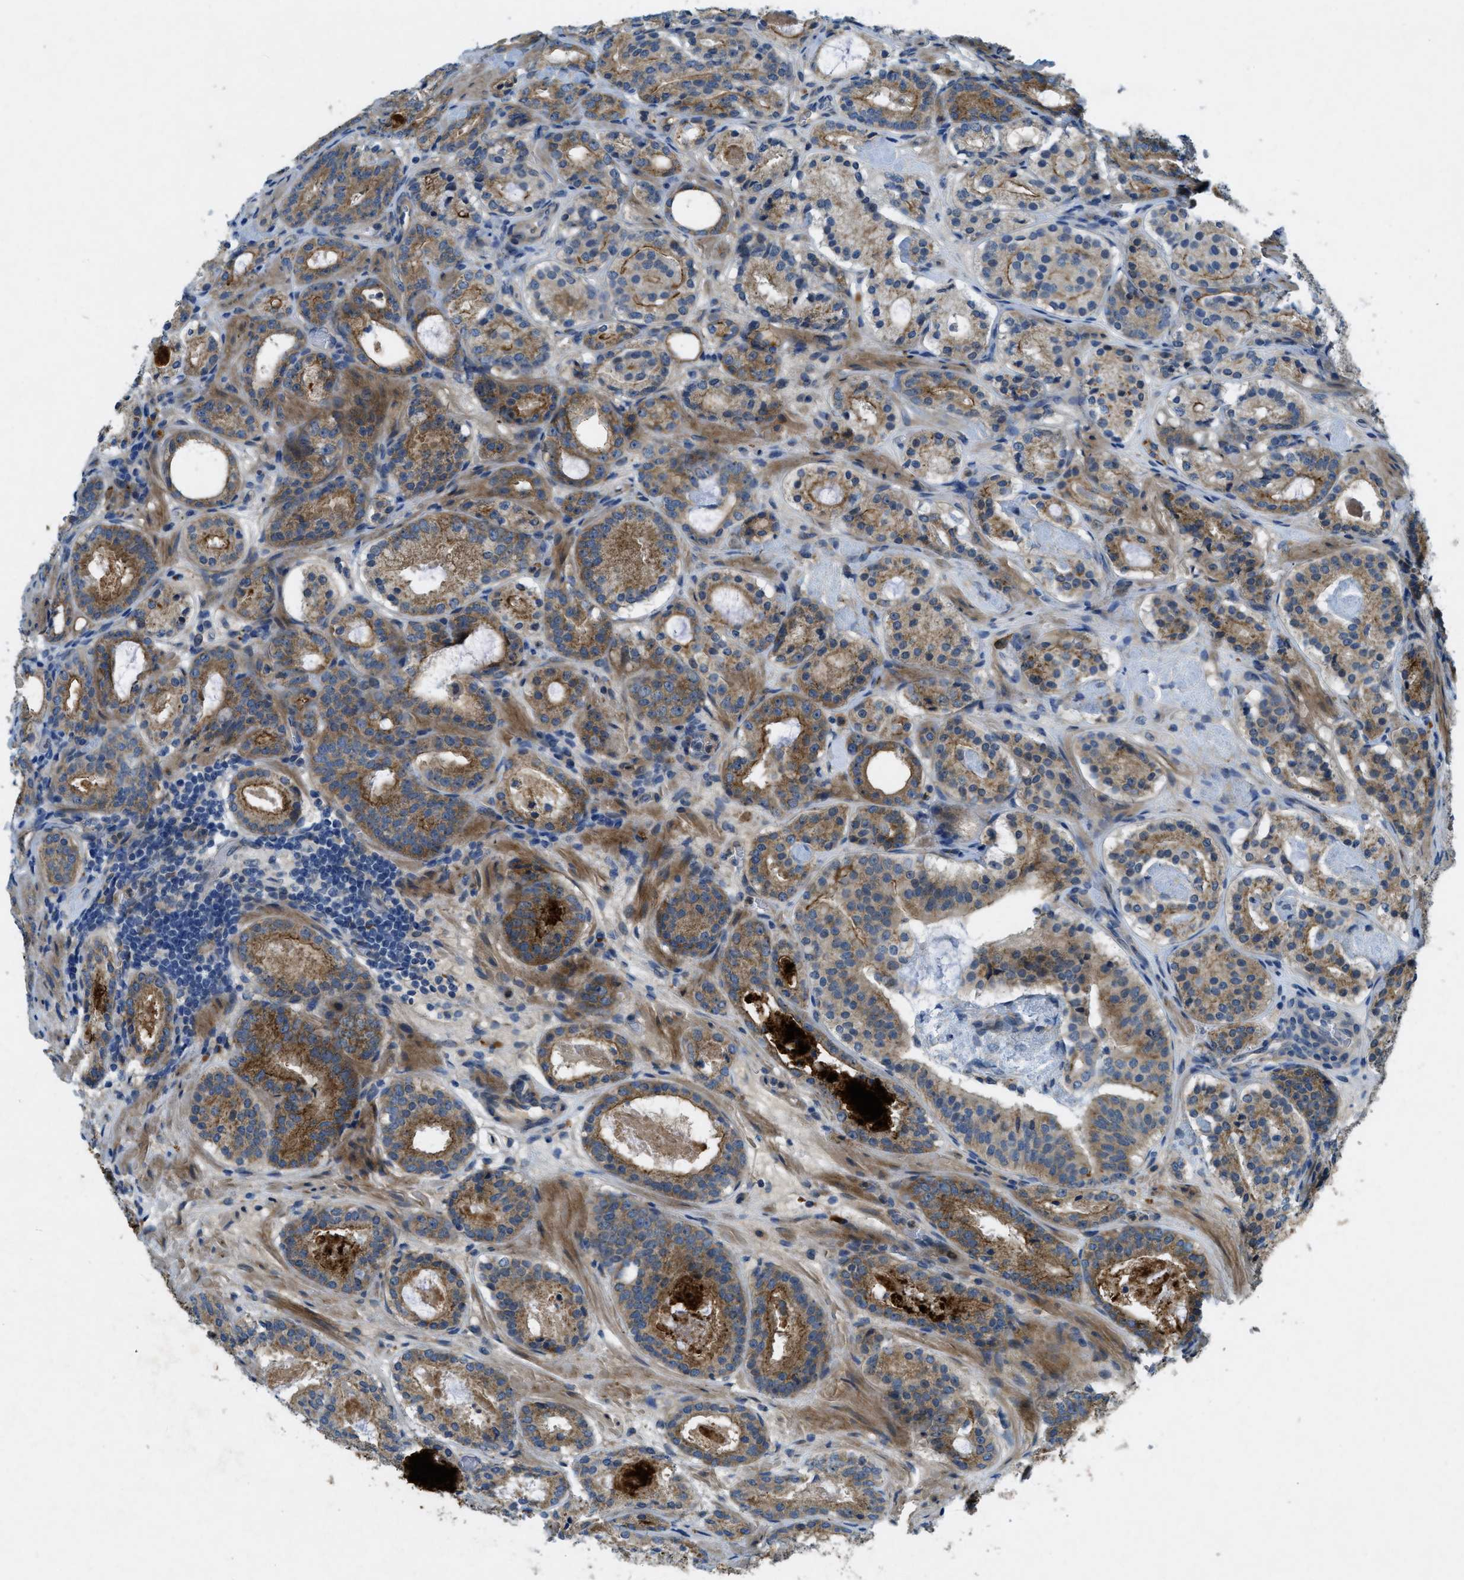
{"staining": {"intensity": "moderate", "quantity": ">75%", "location": "cytoplasmic/membranous"}, "tissue": "prostate cancer", "cell_type": "Tumor cells", "image_type": "cancer", "snomed": [{"axis": "morphology", "description": "Adenocarcinoma, Low grade"}, {"axis": "topography", "description": "Prostate"}], "caption": "Human prostate cancer (low-grade adenocarcinoma) stained for a protein (brown) reveals moderate cytoplasmic/membranous positive positivity in approximately >75% of tumor cells.", "gene": "SNX14", "patient": {"sex": "male", "age": 69}}